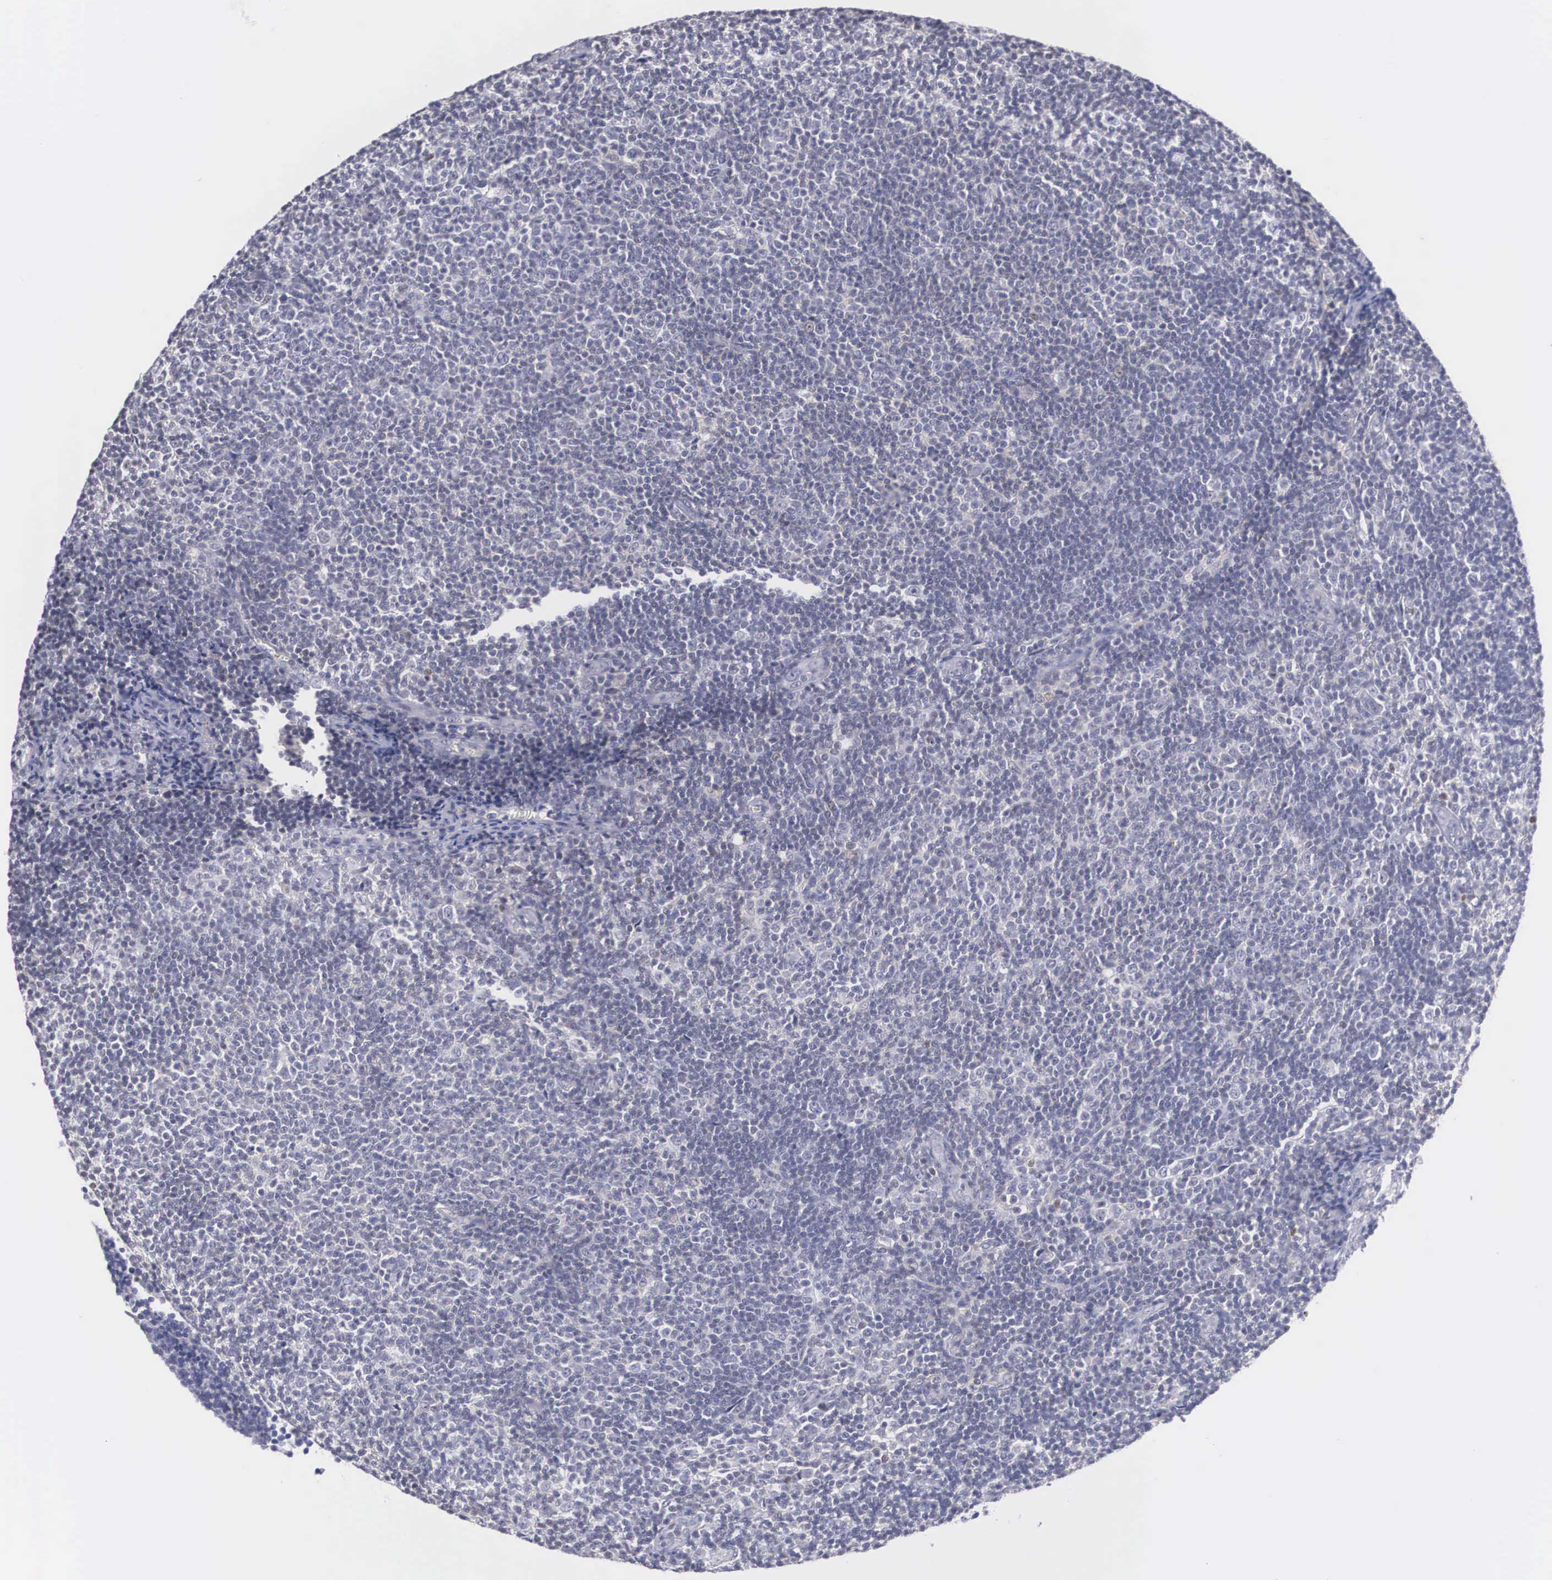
{"staining": {"intensity": "negative", "quantity": "none", "location": "none"}, "tissue": "lymphoma", "cell_type": "Tumor cells", "image_type": "cancer", "snomed": [{"axis": "morphology", "description": "Malignant lymphoma, non-Hodgkin's type, Low grade"}, {"axis": "topography", "description": "Lymph node"}], "caption": "Immunohistochemical staining of human lymphoma displays no significant staining in tumor cells. (DAB immunohistochemistry (IHC) with hematoxylin counter stain).", "gene": "NR4A2", "patient": {"sex": "male", "age": 49}}